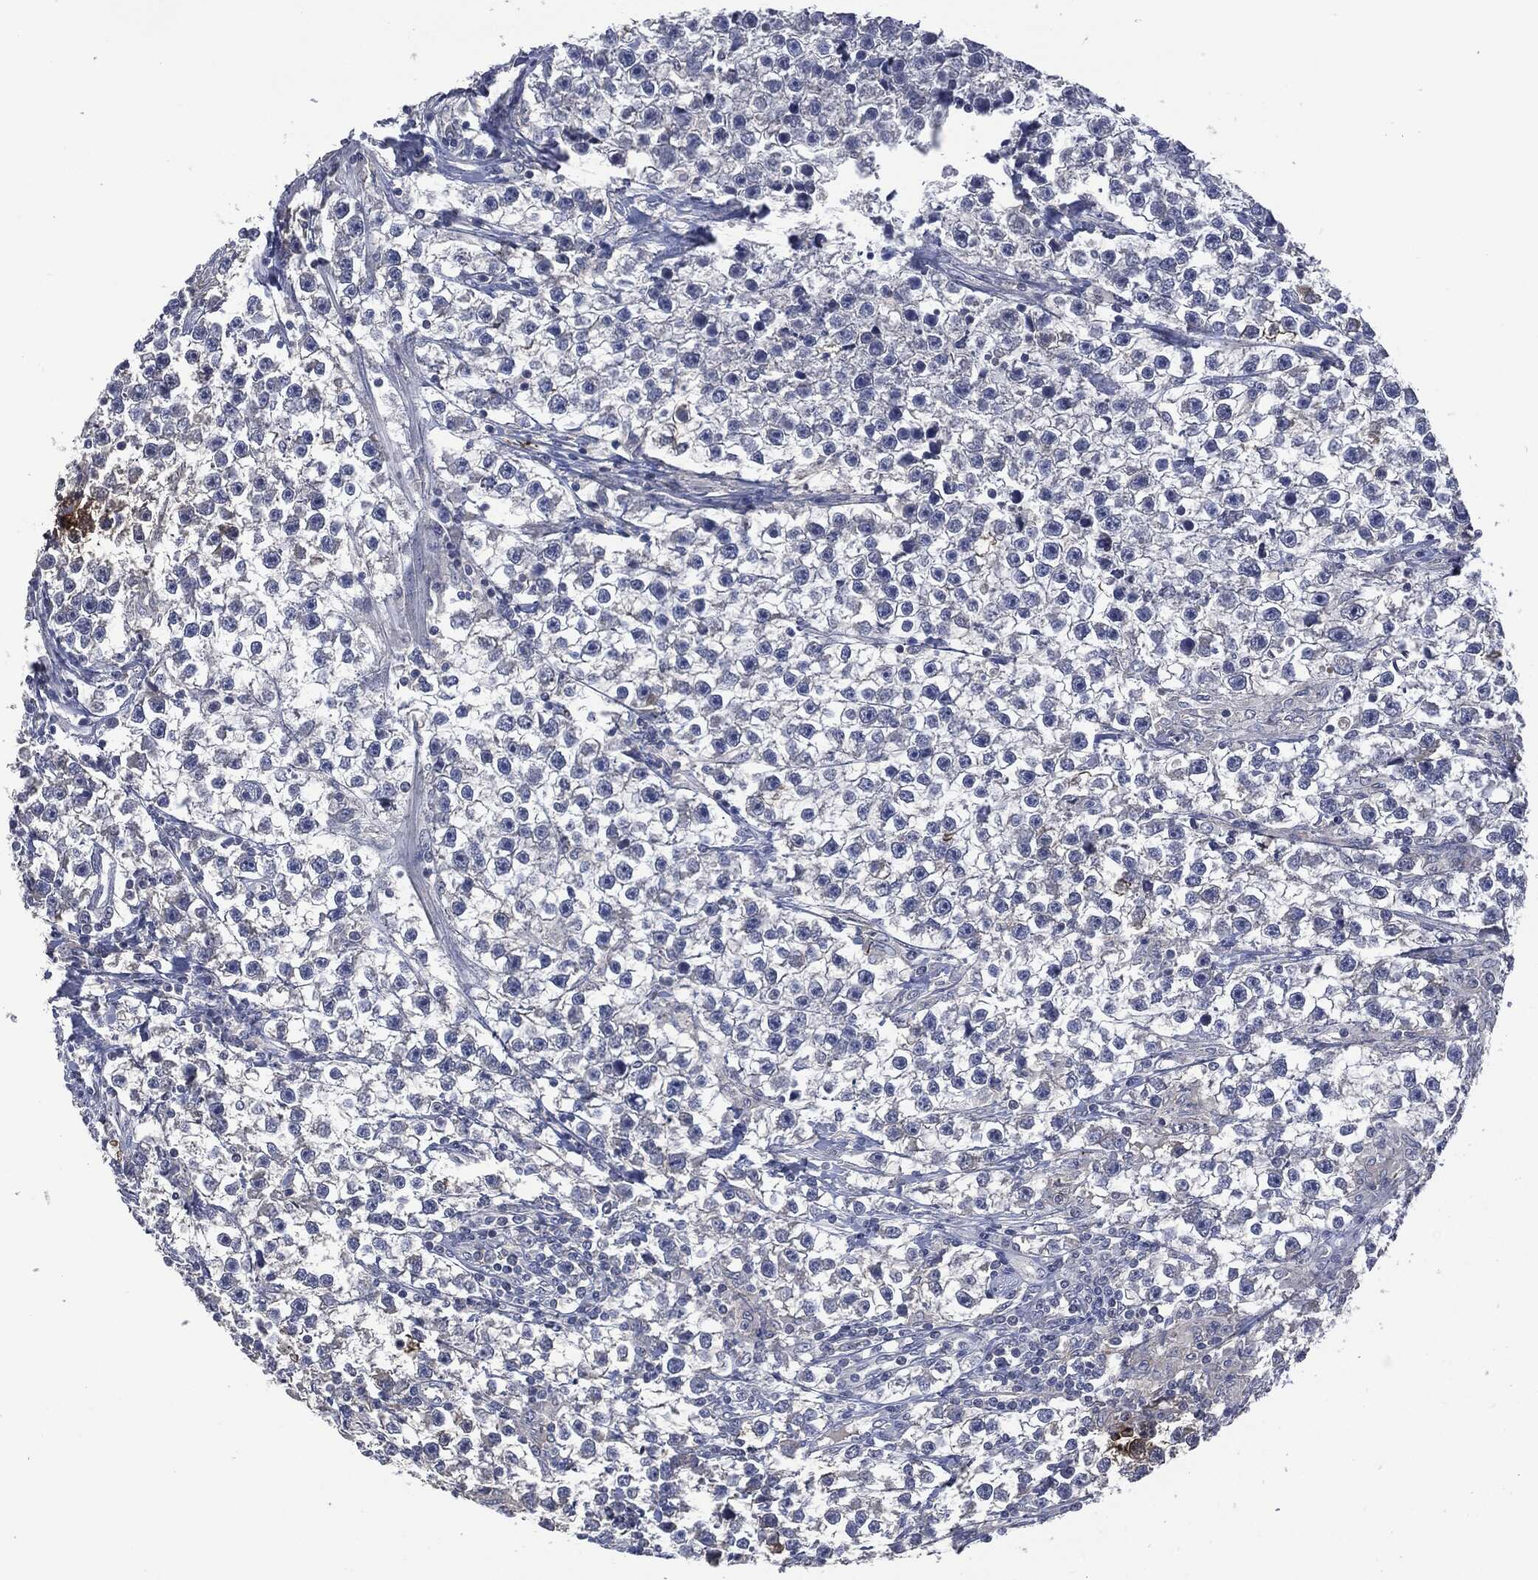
{"staining": {"intensity": "negative", "quantity": "none", "location": "none"}, "tissue": "testis cancer", "cell_type": "Tumor cells", "image_type": "cancer", "snomed": [{"axis": "morphology", "description": "Seminoma, NOS"}, {"axis": "topography", "description": "Testis"}], "caption": "The photomicrograph shows no significant staining in tumor cells of seminoma (testis). (DAB immunohistochemistry visualized using brightfield microscopy, high magnification).", "gene": "CD33", "patient": {"sex": "male", "age": 59}}